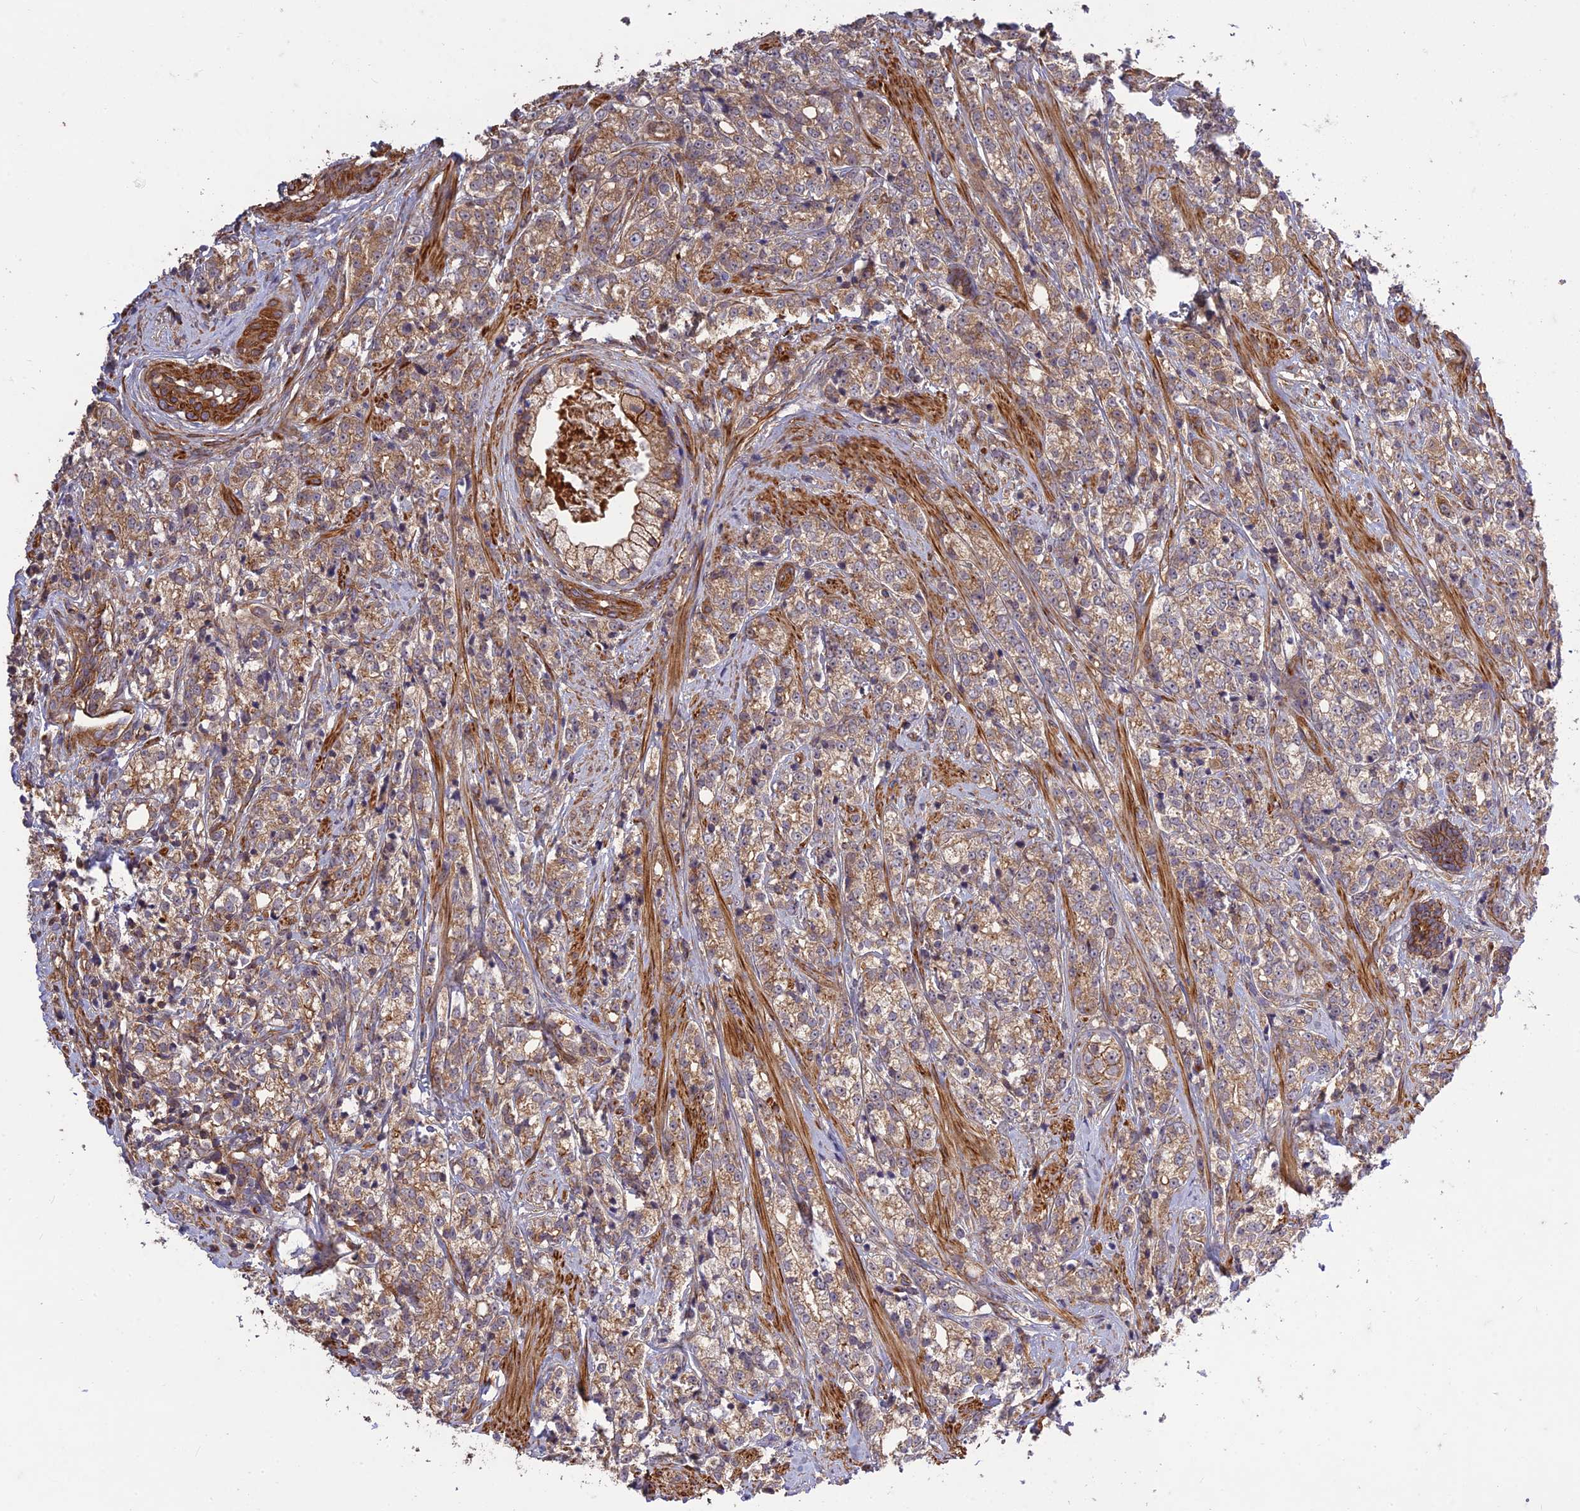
{"staining": {"intensity": "moderate", "quantity": ">75%", "location": "cytoplasmic/membranous"}, "tissue": "prostate cancer", "cell_type": "Tumor cells", "image_type": "cancer", "snomed": [{"axis": "morphology", "description": "Adenocarcinoma, High grade"}, {"axis": "topography", "description": "Prostate"}], "caption": "A histopathology image showing moderate cytoplasmic/membranous staining in approximately >75% of tumor cells in prostate cancer, as visualized by brown immunohistochemical staining.", "gene": "TMEM131L", "patient": {"sex": "male", "age": 69}}